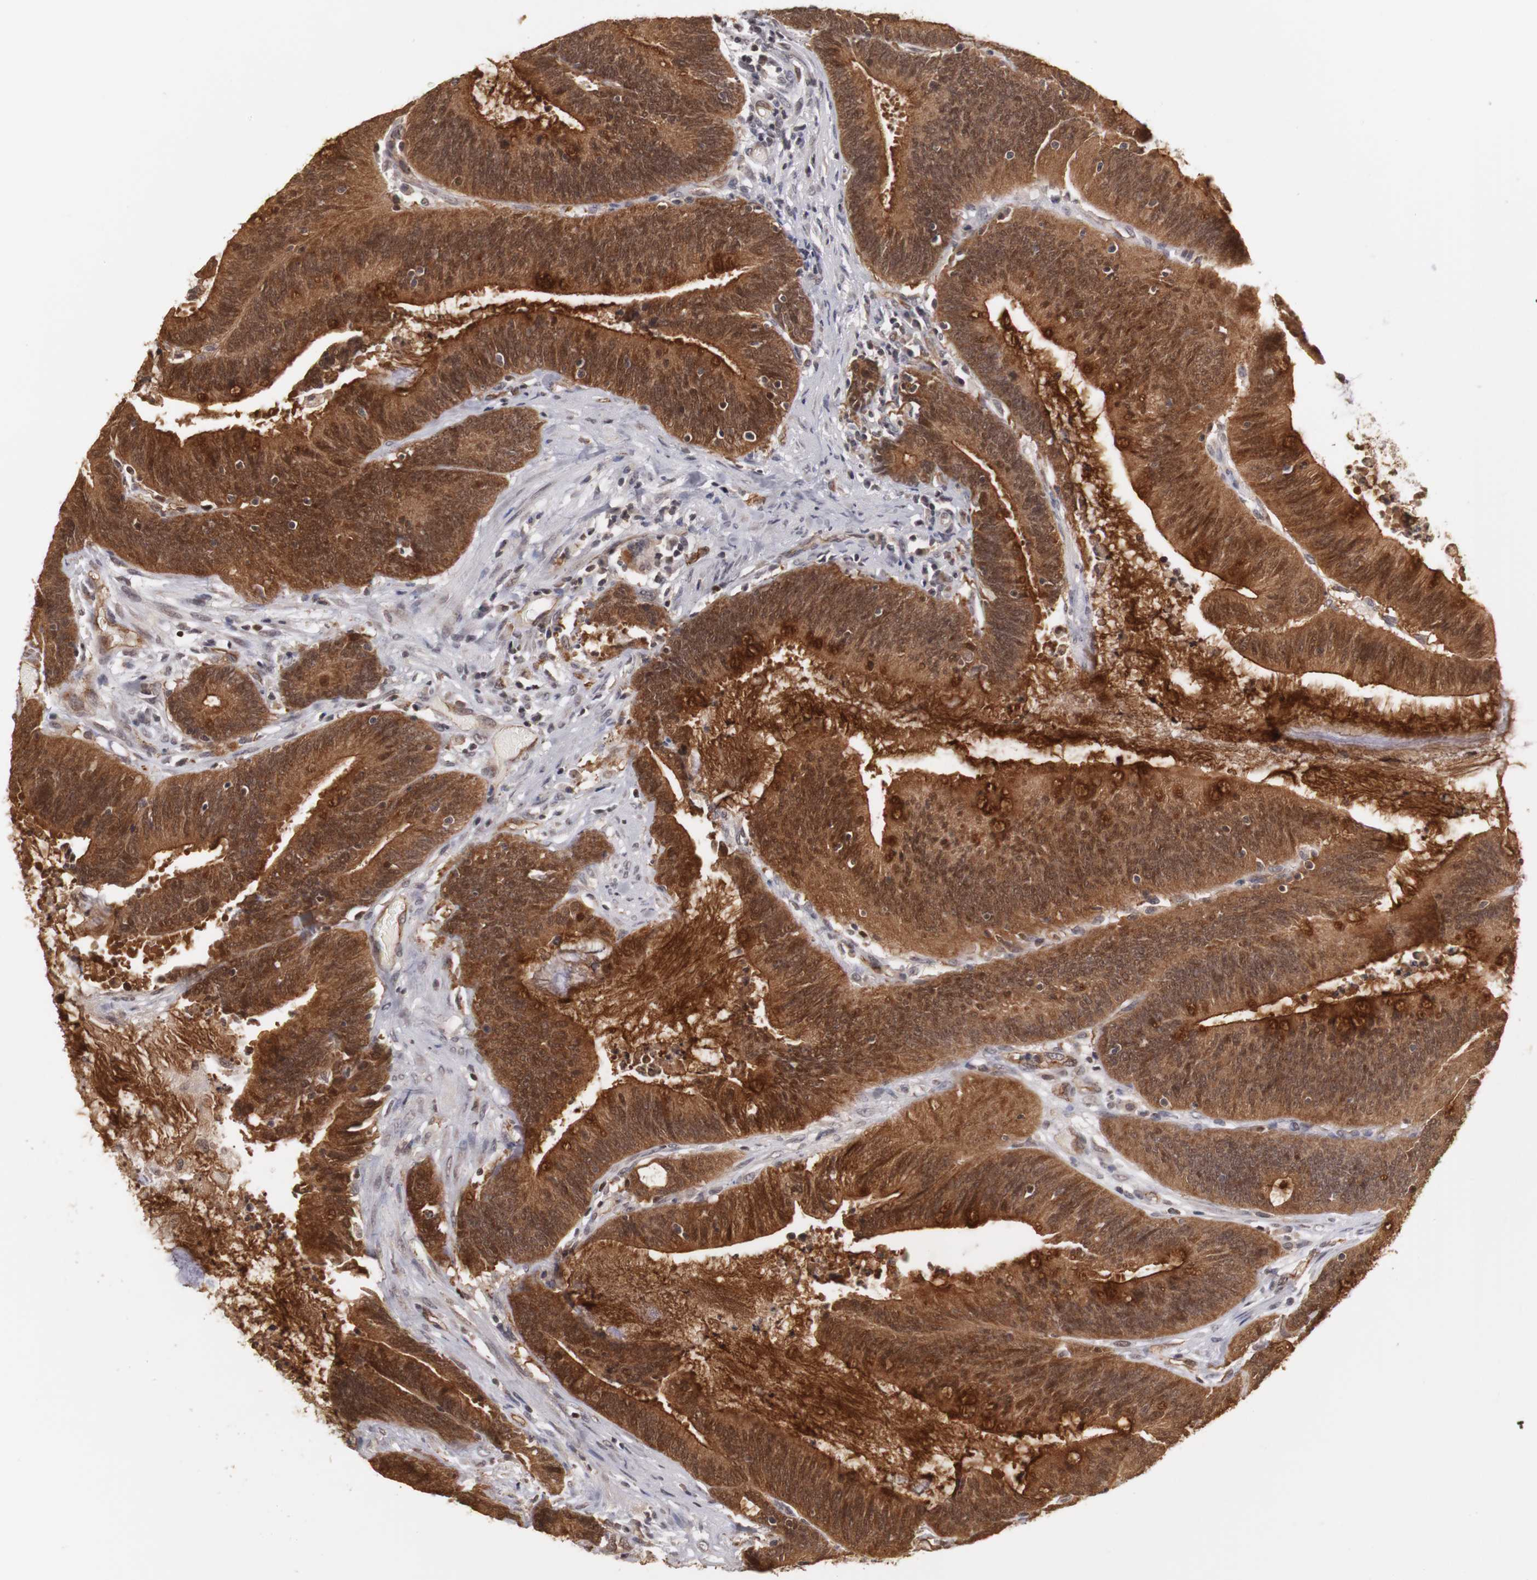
{"staining": {"intensity": "strong", "quantity": ">75%", "location": "cytoplasmic/membranous,nuclear"}, "tissue": "colorectal cancer", "cell_type": "Tumor cells", "image_type": "cancer", "snomed": [{"axis": "morphology", "description": "Adenocarcinoma, NOS"}, {"axis": "topography", "description": "Rectum"}], "caption": "This histopathology image shows immunohistochemistry (IHC) staining of human colorectal cancer, with high strong cytoplasmic/membranous and nuclear staining in approximately >75% of tumor cells.", "gene": "PLEKHA1", "patient": {"sex": "female", "age": 66}}